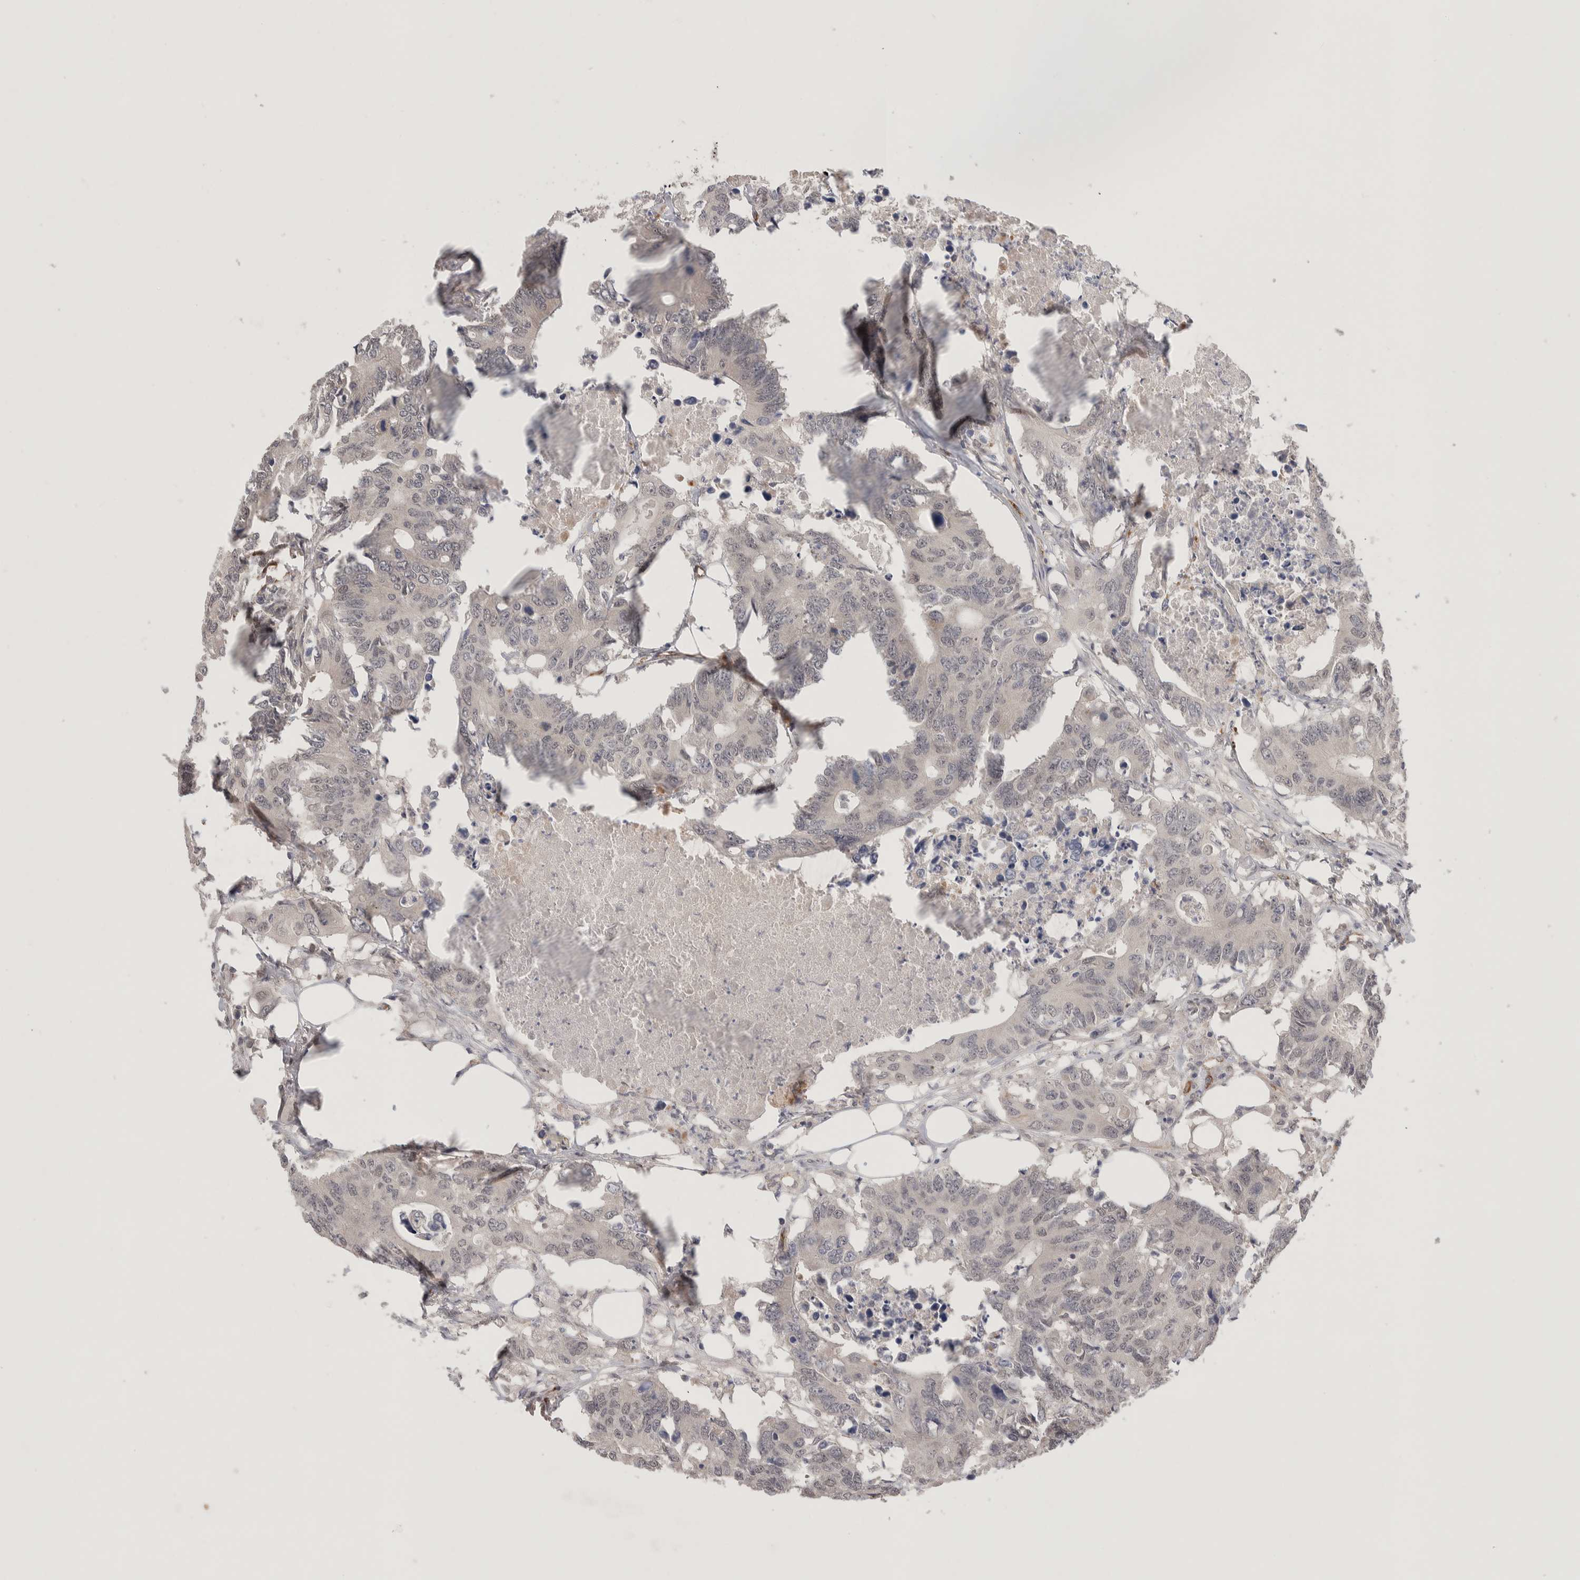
{"staining": {"intensity": "negative", "quantity": "none", "location": "none"}, "tissue": "colorectal cancer", "cell_type": "Tumor cells", "image_type": "cancer", "snomed": [{"axis": "morphology", "description": "Adenocarcinoma, NOS"}, {"axis": "topography", "description": "Colon"}], "caption": "High power microscopy photomicrograph of an immunohistochemistry photomicrograph of colorectal cancer, revealing no significant expression in tumor cells.", "gene": "ZNF704", "patient": {"sex": "male", "age": 71}}